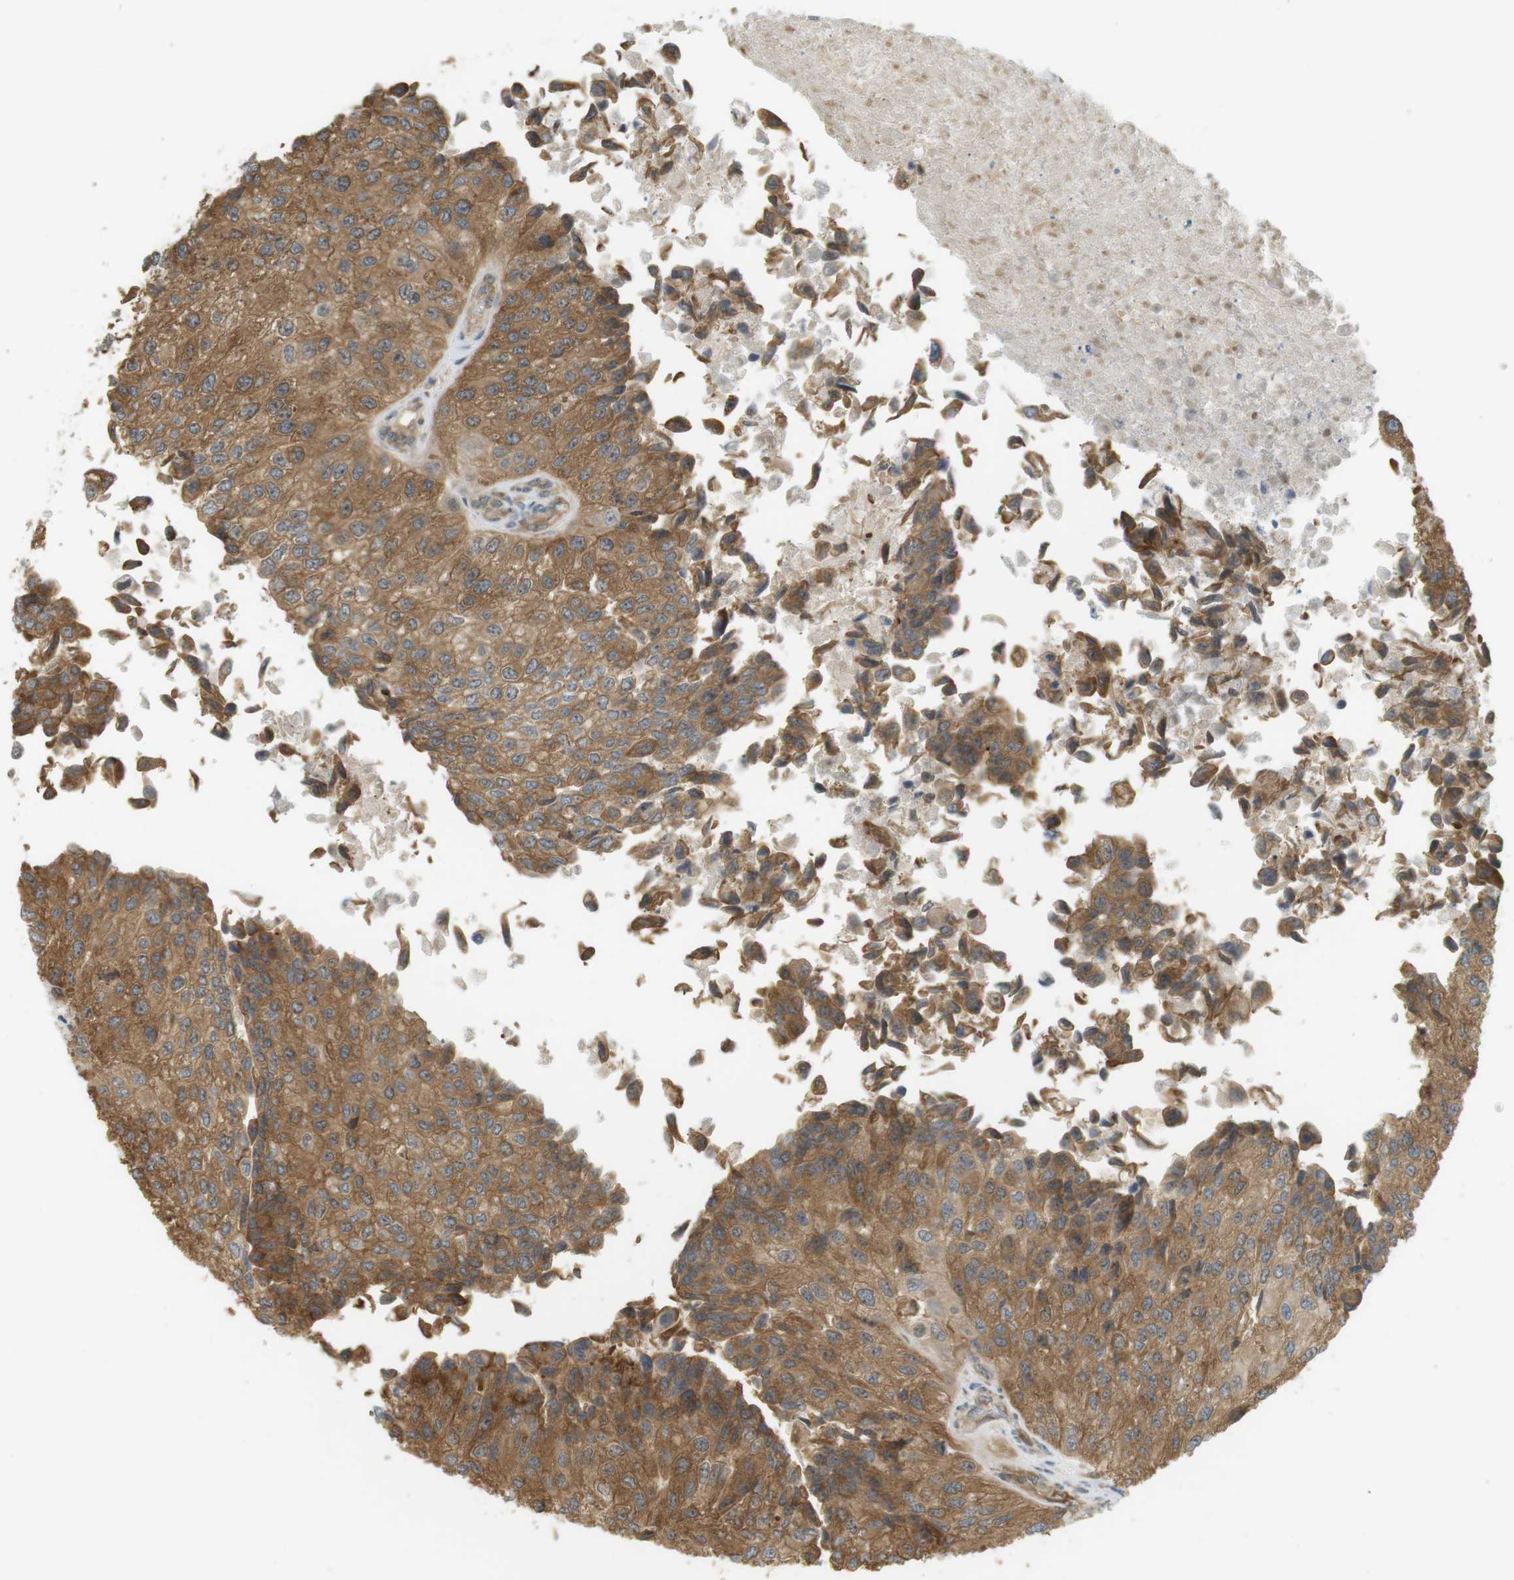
{"staining": {"intensity": "moderate", "quantity": ">75%", "location": "cytoplasmic/membranous"}, "tissue": "urothelial cancer", "cell_type": "Tumor cells", "image_type": "cancer", "snomed": [{"axis": "morphology", "description": "Urothelial carcinoma, High grade"}, {"axis": "topography", "description": "Kidney"}, {"axis": "topography", "description": "Urinary bladder"}], "caption": "Approximately >75% of tumor cells in urothelial carcinoma (high-grade) exhibit moderate cytoplasmic/membranous protein staining as visualized by brown immunohistochemical staining.", "gene": "PA2G4", "patient": {"sex": "male", "age": 77}}